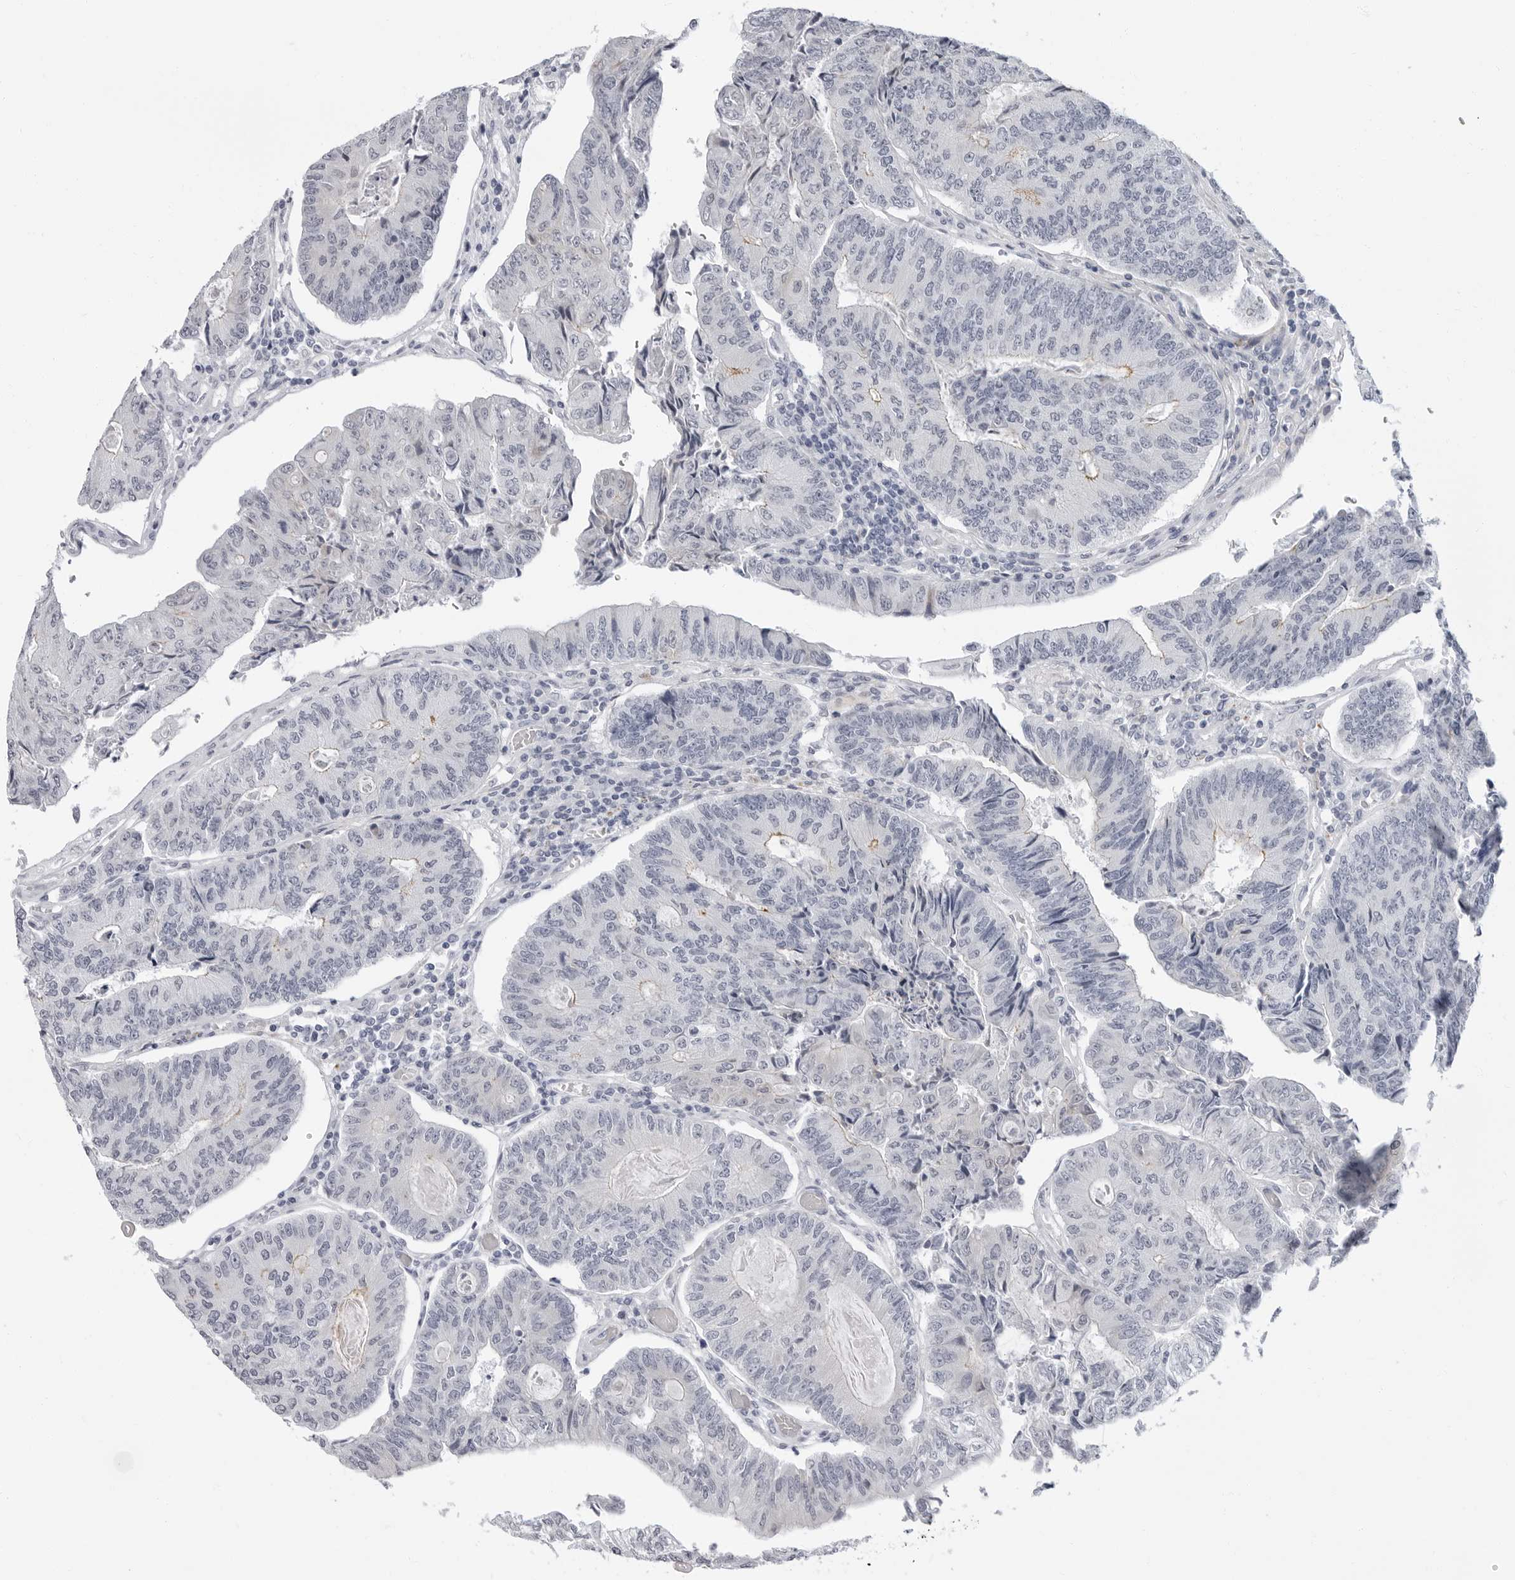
{"staining": {"intensity": "negative", "quantity": "none", "location": "none"}, "tissue": "colorectal cancer", "cell_type": "Tumor cells", "image_type": "cancer", "snomed": [{"axis": "morphology", "description": "Adenocarcinoma, NOS"}, {"axis": "topography", "description": "Colon"}], "caption": "IHC micrograph of human colorectal cancer (adenocarcinoma) stained for a protein (brown), which displays no expression in tumor cells.", "gene": "ERICH3", "patient": {"sex": "female", "age": 67}}